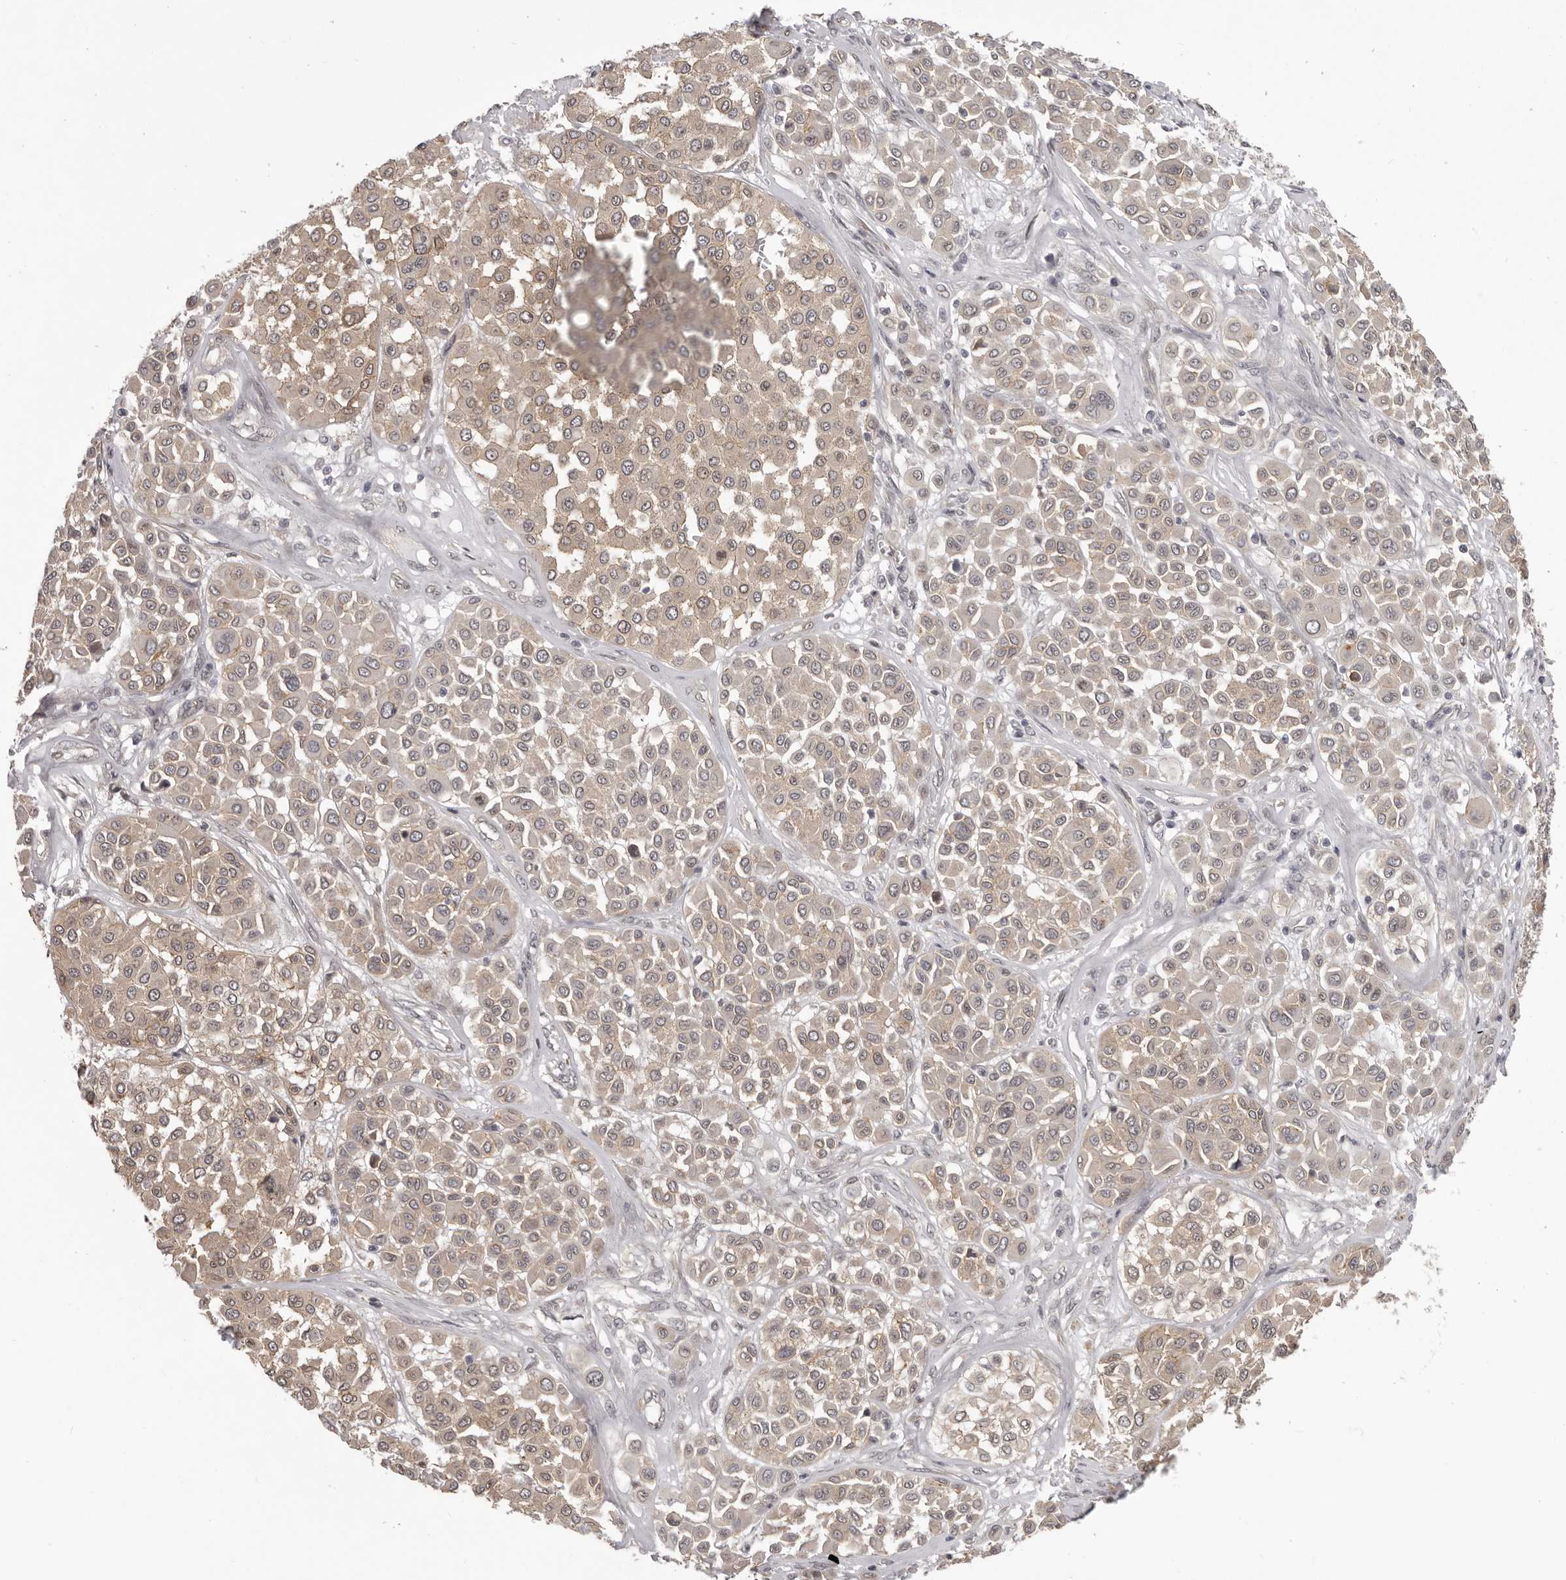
{"staining": {"intensity": "weak", "quantity": "25%-75%", "location": "cytoplasmic/membranous"}, "tissue": "melanoma", "cell_type": "Tumor cells", "image_type": "cancer", "snomed": [{"axis": "morphology", "description": "Malignant melanoma, Metastatic site"}, {"axis": "topography", "description": "Soft tissue"}], "caption": "This image demonstrates IHC staining of melanoma, with low weak cytoplasmic/membranous expression in about 25%-75% of tumor cells.", "gene": "RNF2", "patient": {"sex": "male", "age": 41}}